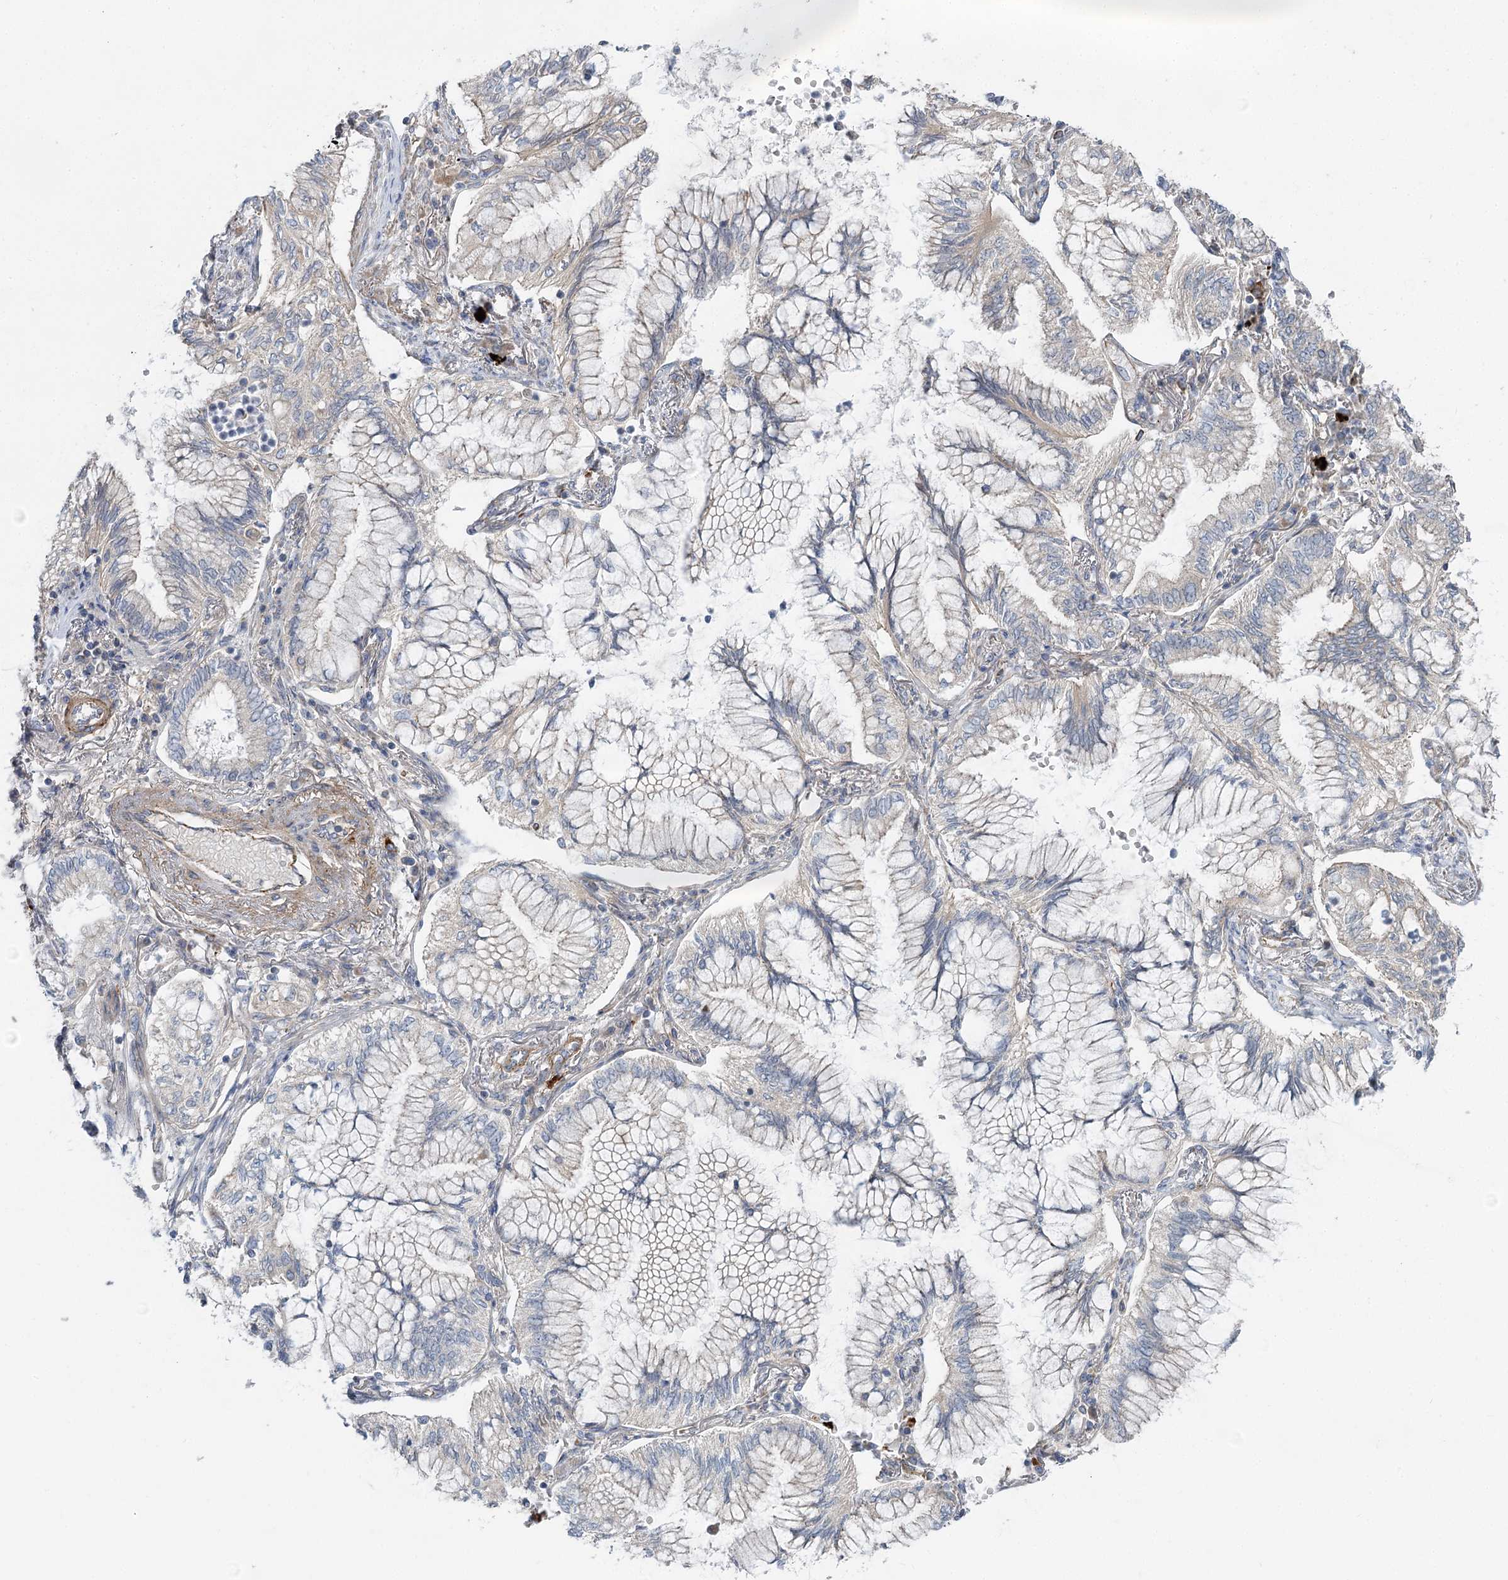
{"staining": {"intensity": "negative", "quantity": "none", "location": "none"}, "tissue": "lung cancer", "cell_type": "Tumor cells", "image_type": "cancer", "snomed": [{"axis": "morphology", "description": "Adenocarcinoma, NOS"}, {"axis": "topography", "description": "Lung"}], "caption": "IHC of human lung adenocarcinoma displays no staining in tumor cells.", "gene": "KIAA0825", "patient": {"sex": "female", "age": 70}}